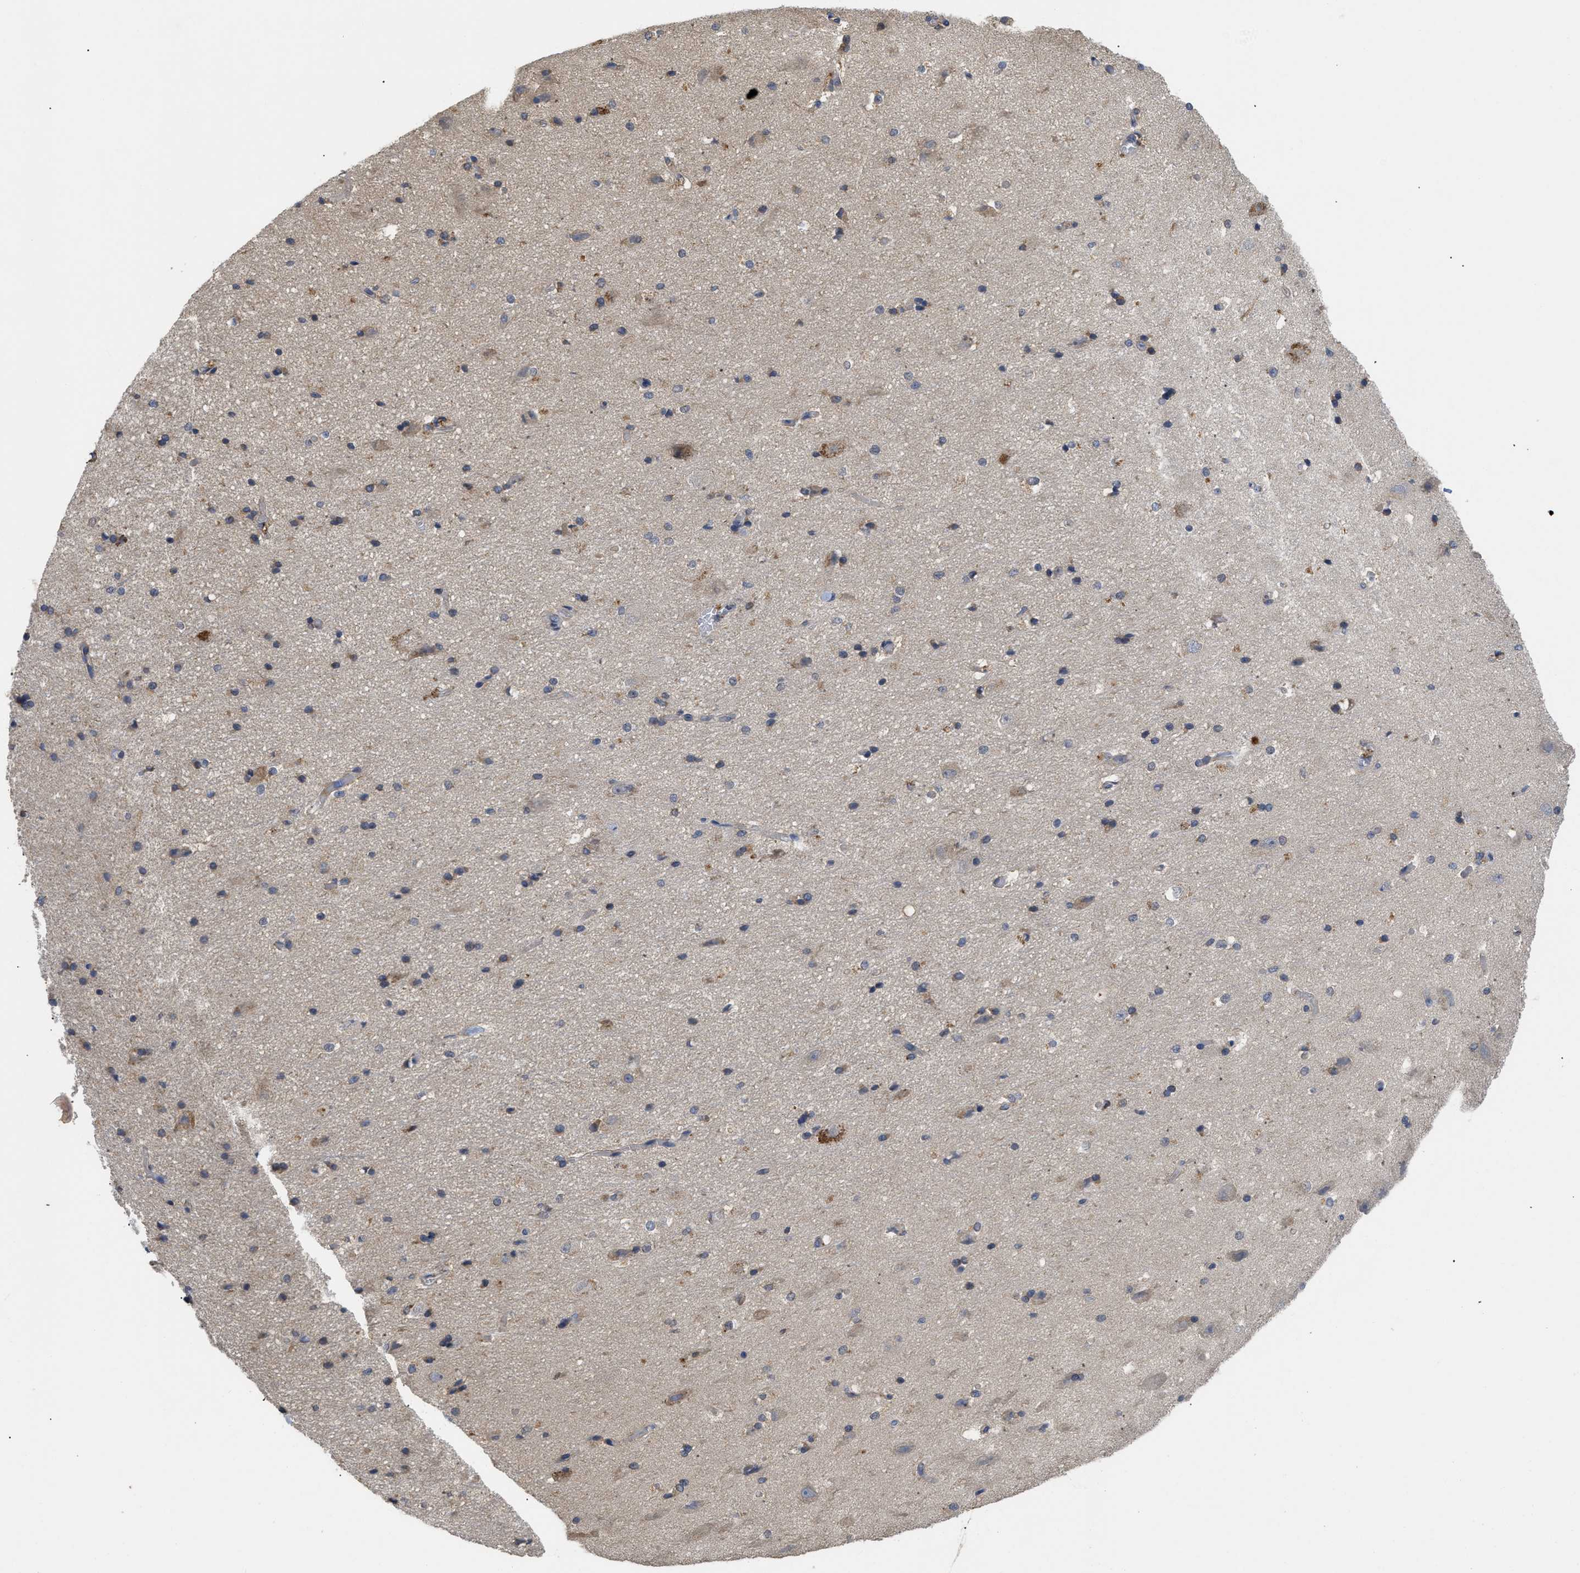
{"staining": {"intensity": "weak", "quantity": "<25%", "location": "cytoplasmic/membranous"}, "tissue": "hippocampus", "cell_type": "Glial cells", "image_type": "normal", "snomed": [{"axis": "morphology", "description": "Normal tissue, NOS"}, {"axis": "topography", "description": "Hippocampus"}], "caption": "DAB (3,3'-diaminobenzidine) immunohistochemical staining of unremarkable human hippocampus demonstrates no significant expression in glial cells.", "gene": "RNF216", "patient": {"sex": "female", "age": 19}}